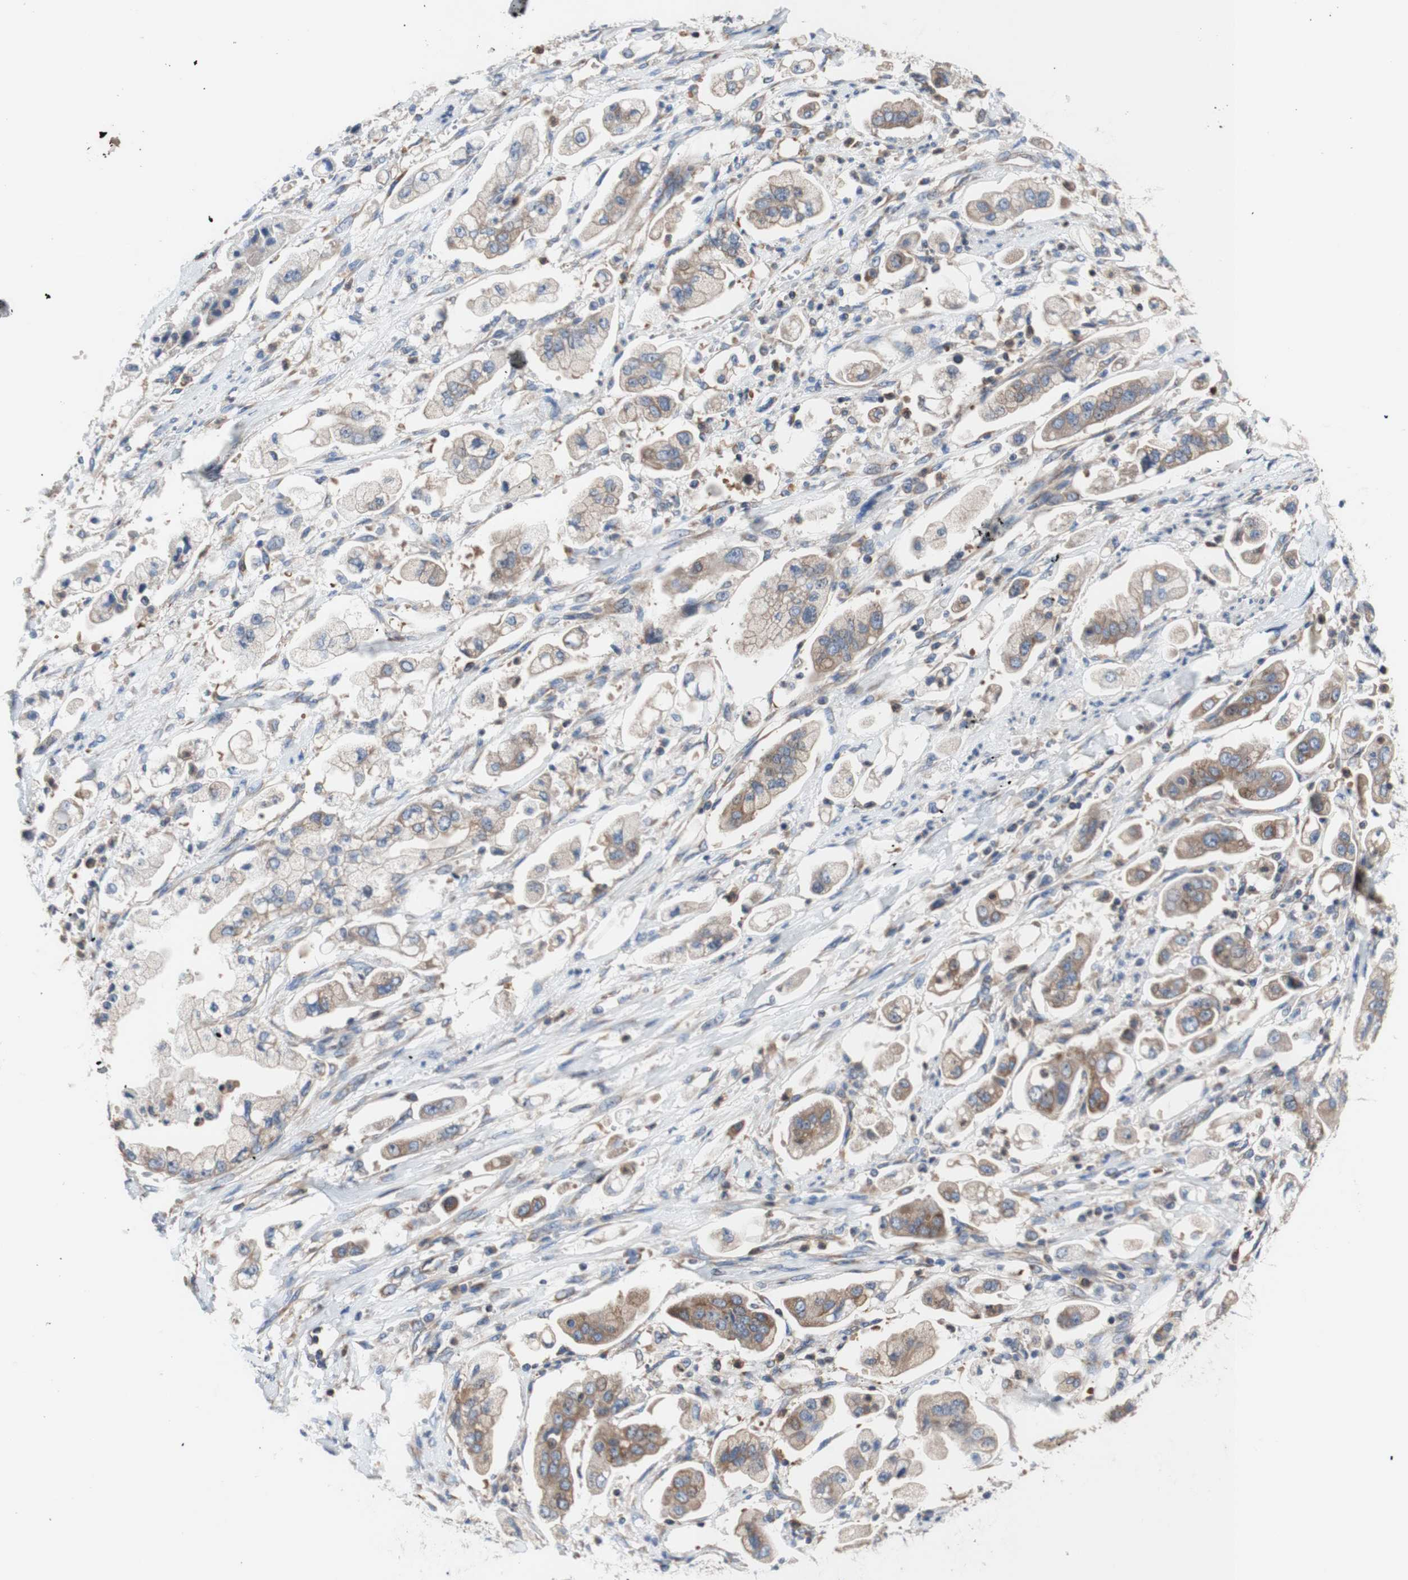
{"staining": {"intensity": "moderate", "quantity": ">75%", "location": "cytoplasmic/membranous"}, "tissue": "stomach cancer", "cell_type": "Tumor cells", "image_type": "cancer", "snomed": [{"axis": "morphology", "description": "Adenocarcinoma, NOS"}, {"axis": "topography", "description": "Stomach"}], "caption": "IHC (DAB (3,3'-diaminobenzidine)) staining of human adenocarcinoma (stomach) exhibits moderate cytoplasmic/membranous protein staining in about >75% of tumor cells.", "gene": "FMR1", "patient": {"sex": "male", "age": 62}}